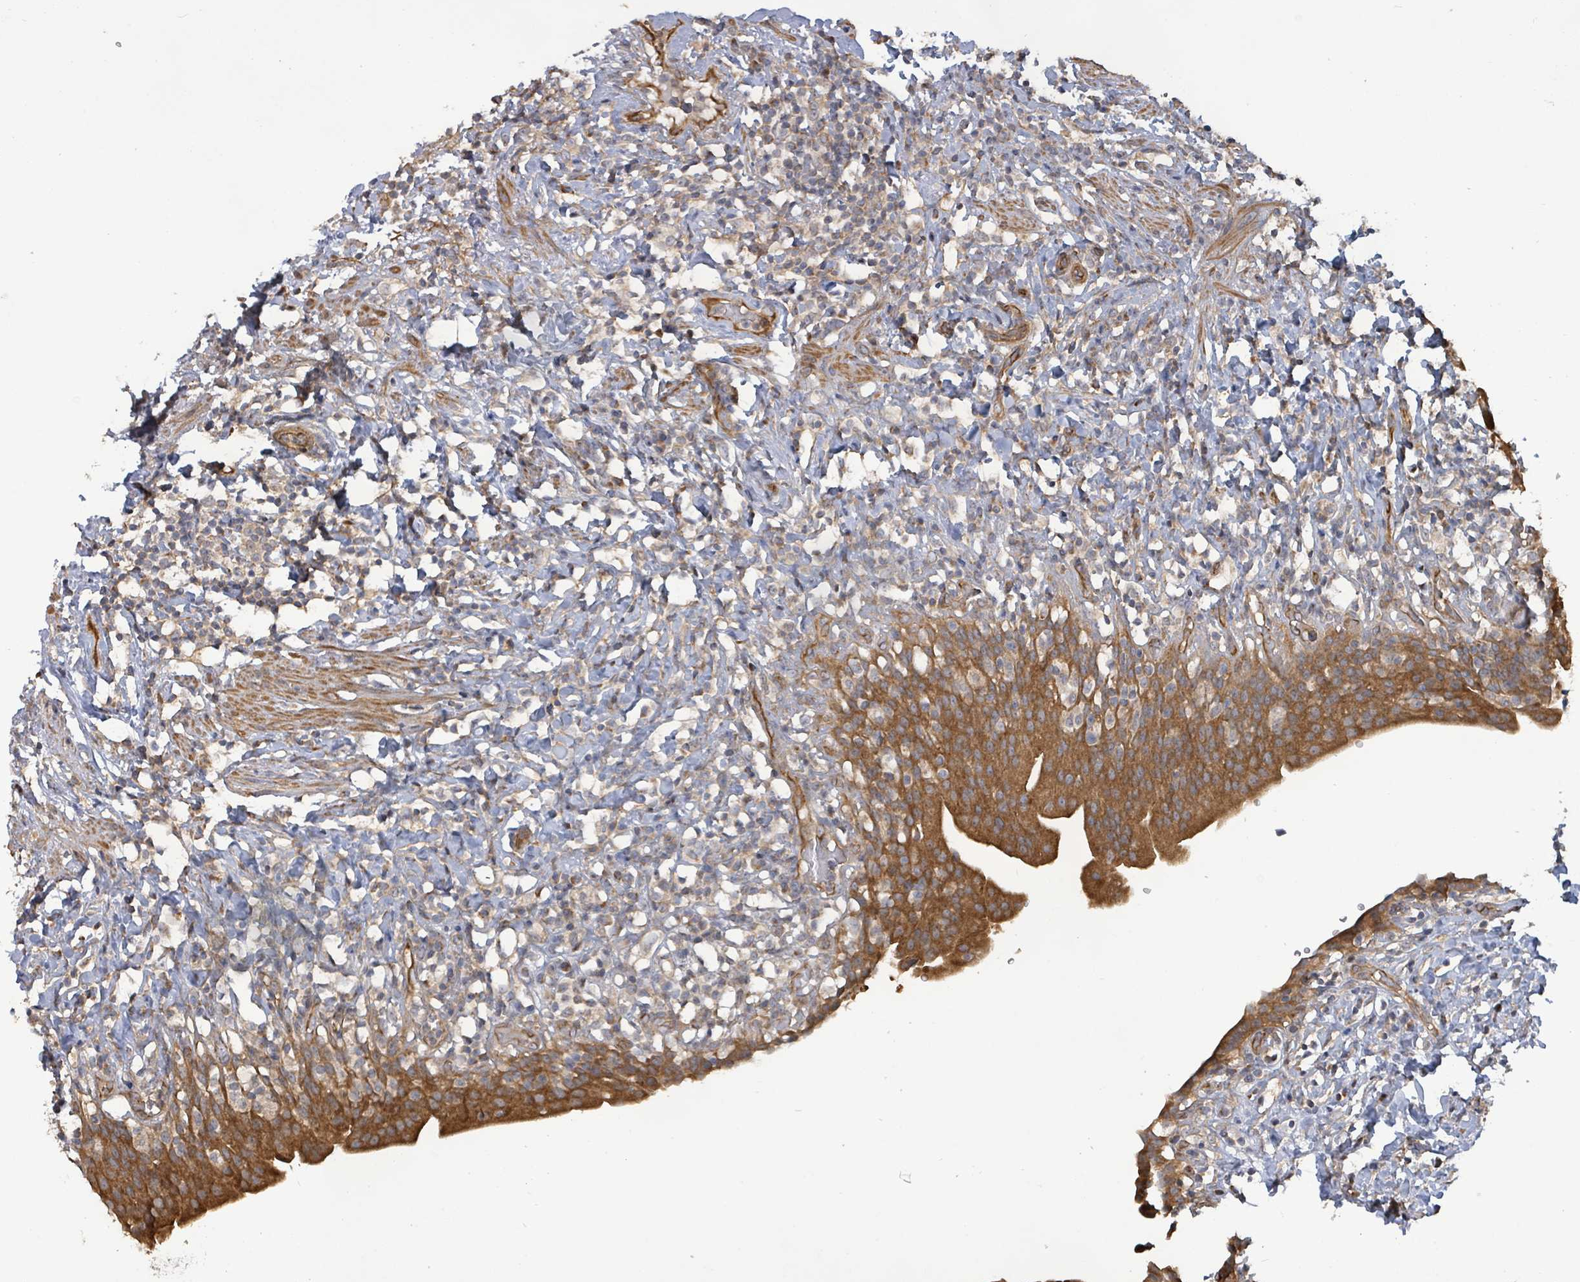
{"staining": {"intensity": "strong", "quantity": ">75%", "location": "cytoplasmic/membranous"}, "tissue": "urinary bladder", "cell_type": "Urothelial cells", "image_type": "normal", "snomed": [{"axis": "morphology", "description": "Normal tissue, NOS"}, {"axis": "morphology", "description": "Inflammation, NOS"}, {"axis": "topography", "description": "Urinary bladder"}], "caption": "Immunohistochemical staining of unremarkable human urinary bladder demonstrates >75% levels of strong cytoplasmic/membranous protein positivity in about >75% of urothelial cells. Nuclei are stained in blue.", "gene": "KBTBD11", "patient": {"sex": "male", "age": 64}}